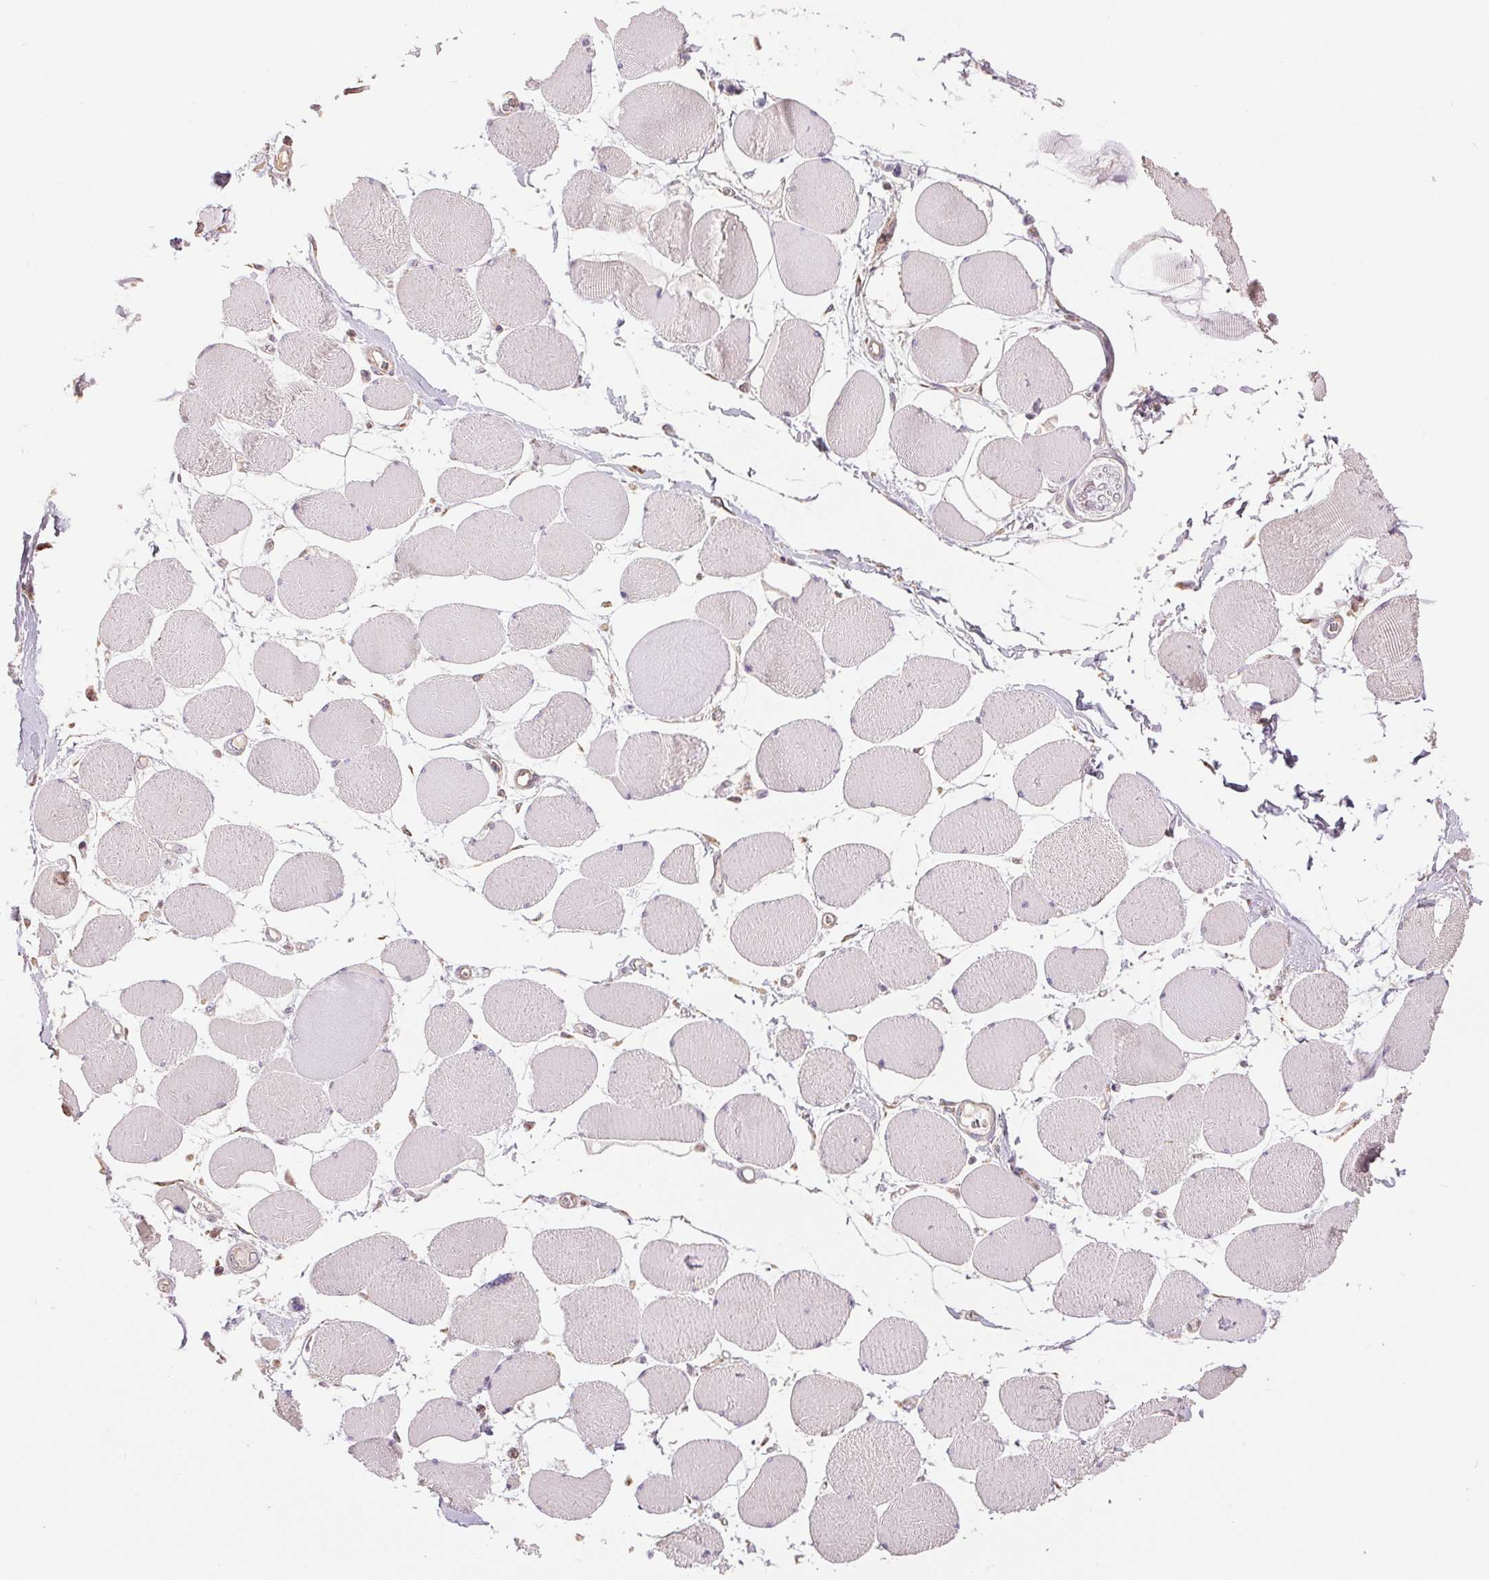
{"staining": {"intensity": "negative", "quantity": "none", "location": "none"}, "tissue": "skeletal muscle", "cell_type": "Myocytes", "image_type": "normal", "snomed": [{"axis": "morphology", "description": "Normal tissue, NOS"}, {"axis": "topography", "description": "Skeletal muscle"}], "caption": "Immunohistochemistry of unremarkable skeletal muscle shows no staining in myocytes.", "gene": "DGUOK", "patient": {"sex": "female", "age": 75}}